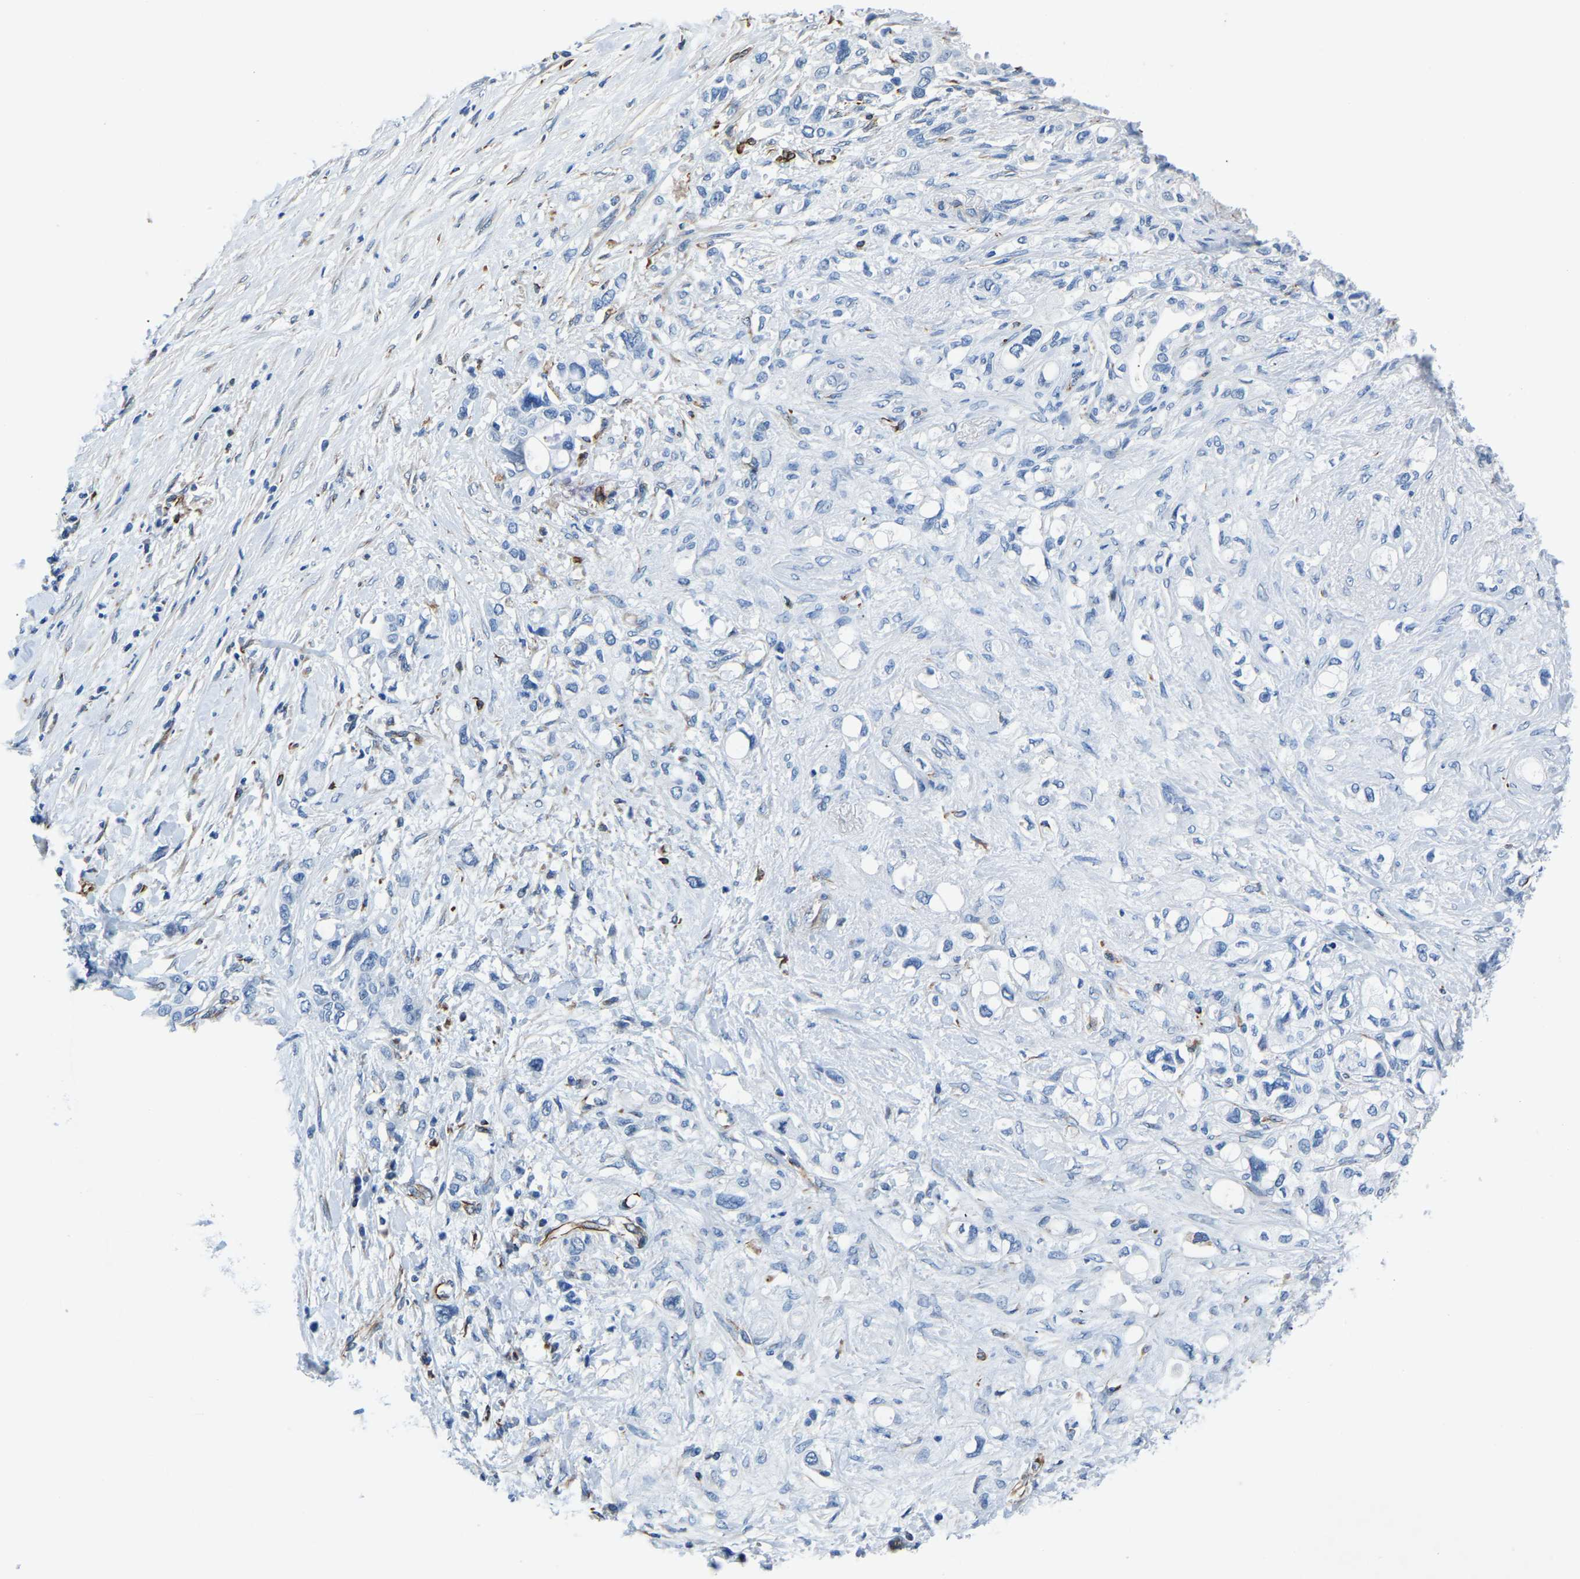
{"staining": {"intensity": "negative", "quantity": "none", "location": "none"}, "tissue": "pancreatic cancer", "cell_type": "Tumor cells", "image_type": "cancer", "snomed": [{"axis": "morphology", "description": "Adenocarcinoma, NOS"}, {"axis": "topography", "description": "Pancreas"}], "caption": "Immunohistochemistry (IHC) micrograph of neoplastic tissue: human pancreatic adenocarcinoma stained with DAB (3,3'-diaminobenzidine) demonstrates no significant protein expression in tumor cells.", "gene": "MS4A3", "patient": {"sex": "female", "age": 56}}